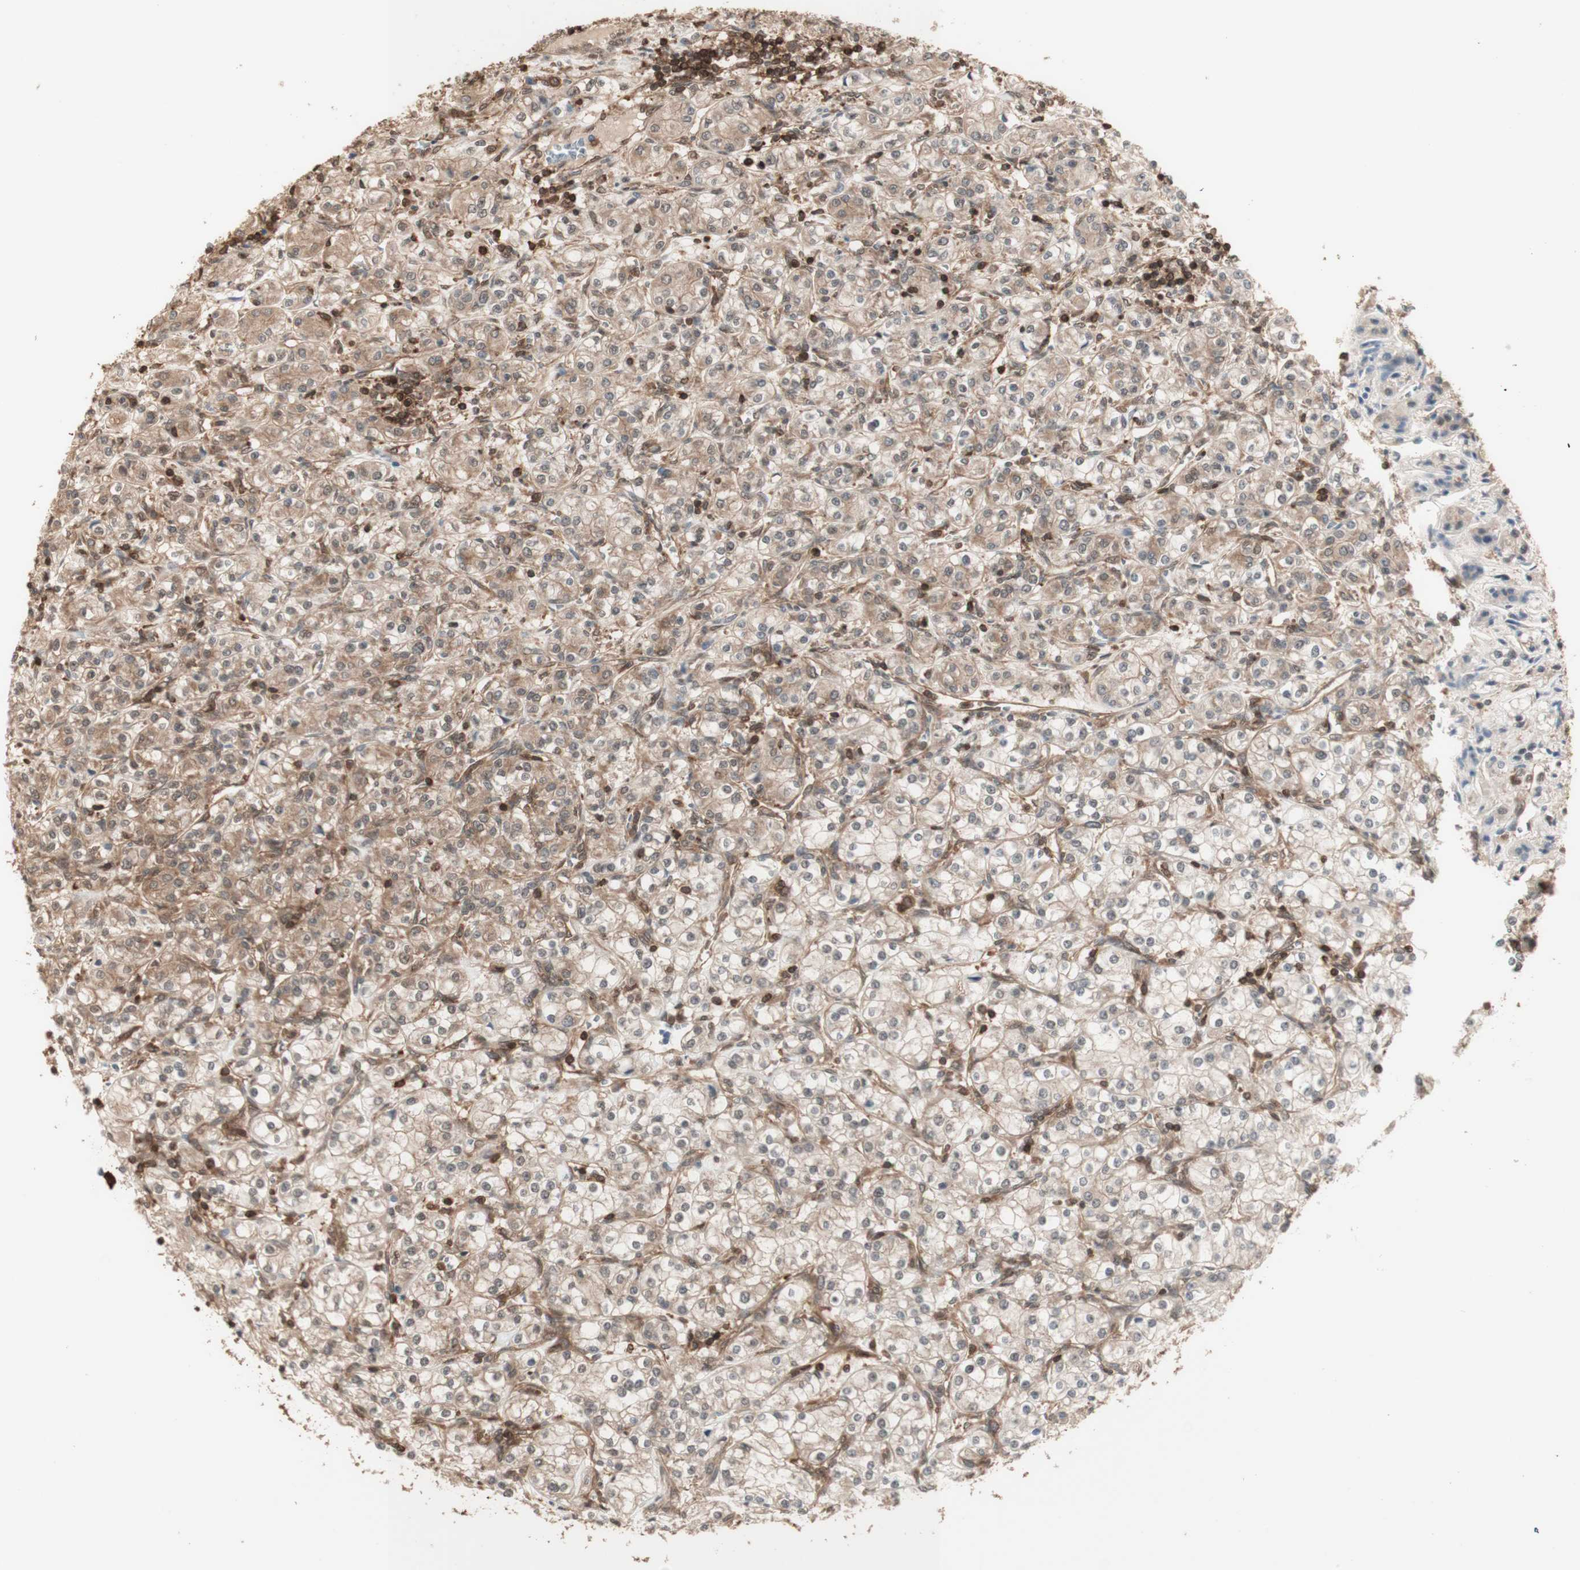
{"staining": {"intensity": "weak", "quantity": ">75%", "location": "cytoplasmic/membranous"}, "tissue": "renal cancer", "cell_type": "Tumor cells", "image_type": "cancer", "snomed": [{"axis": "morphology", "description": "Adenocarcinoma, NOS"}, {"axis": "topography", "description": "Kidney"}], "caption": "Adenocarcinoma (renal) tissue exhibits weak cytoplasmic/membranous positivity in approximately >75% of tumor cells, visualized by immunohistochemistry. (brown staining indicates protein expression, while blue staining denotes nuclei).", "gene": "YWHAB", "patient": {"sex": "male", "age": 77}}